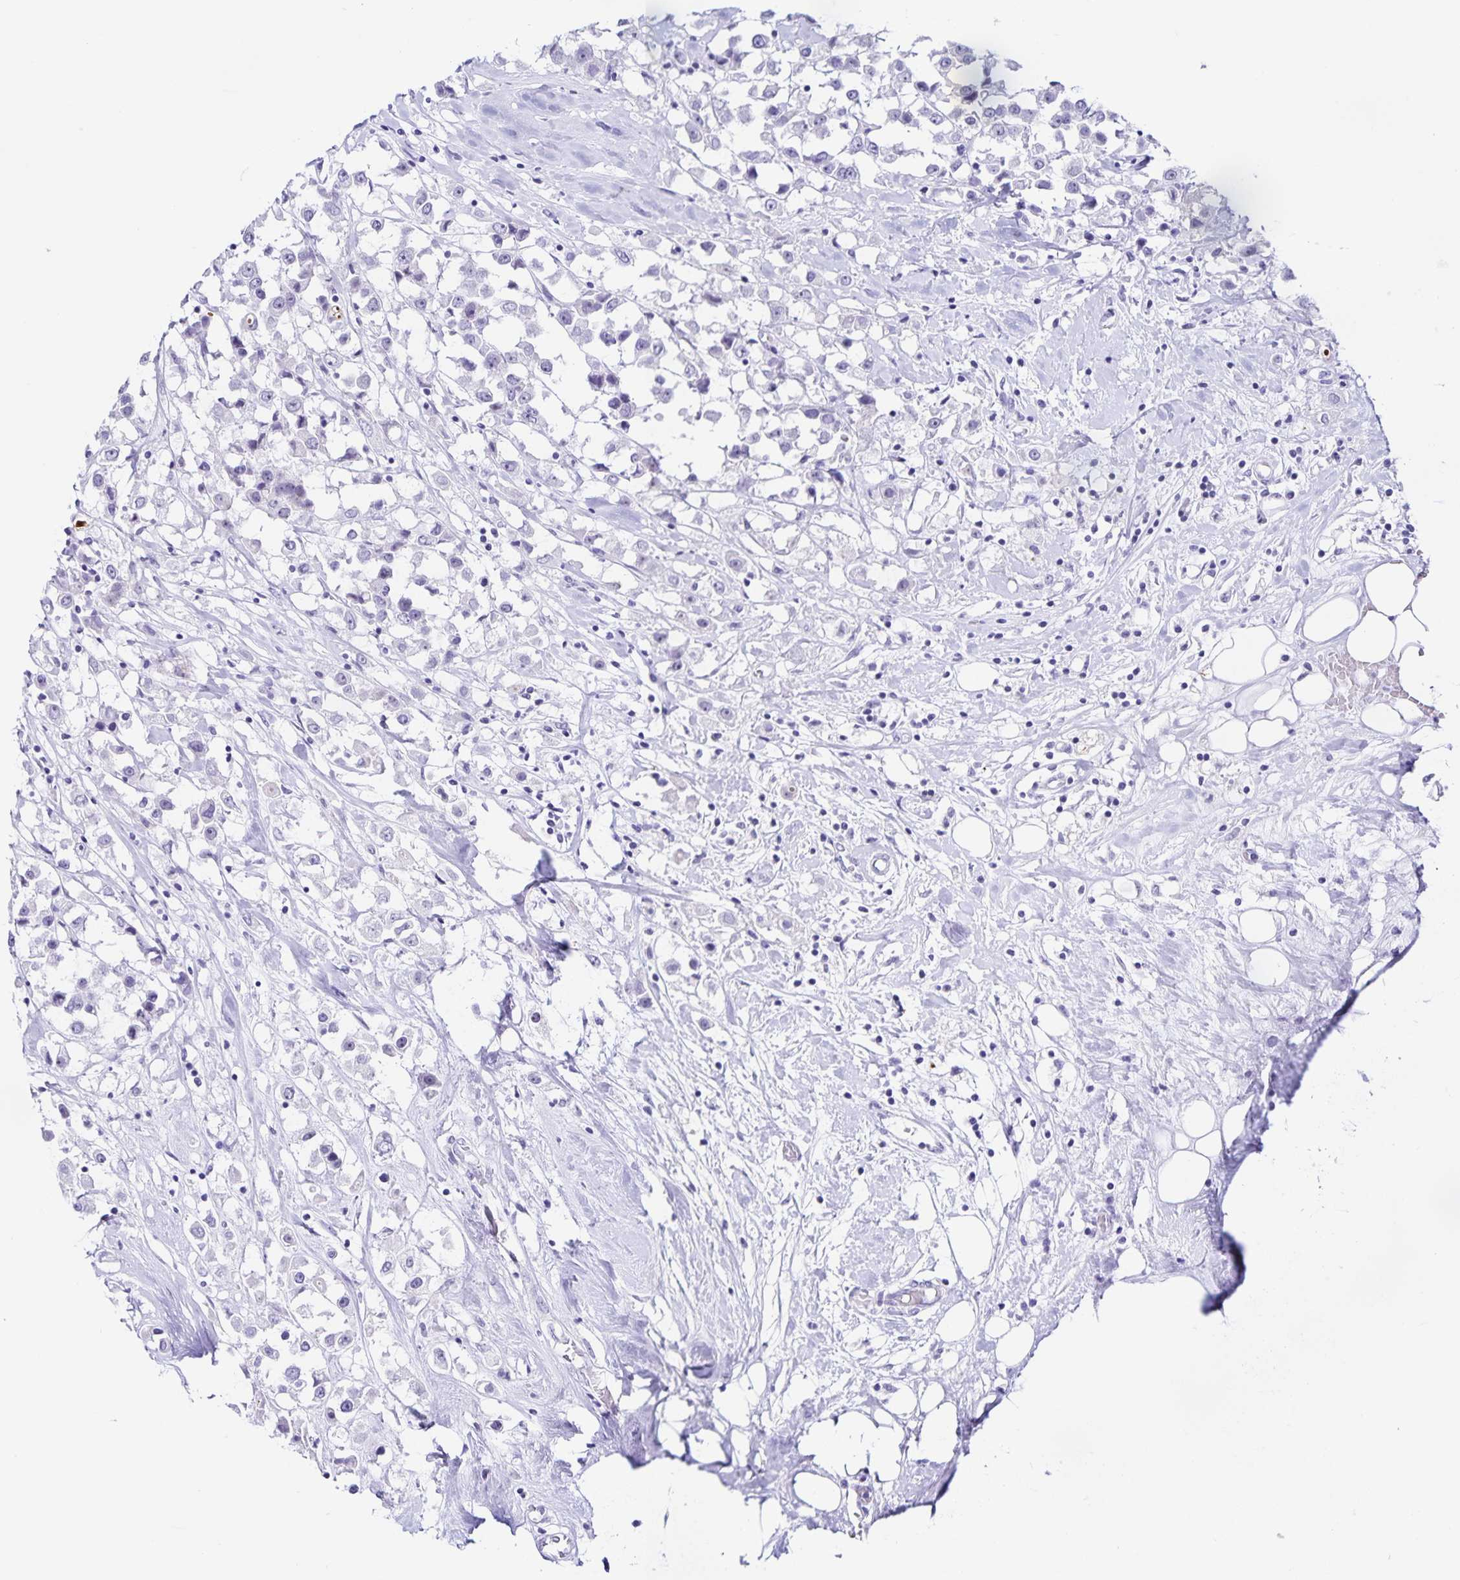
{"staining": {"intensity": "negative", "quantity": "none", "location": "none"}, "tissue": "breast cancer", "cell_type": "Tumor cells", "image_type": "cancer", "snomed": [{"axis": "morphology", "description": "Duct carcinoma"}, {"axis": "topography", "description": "Breast"}], "caption": "This is an immunohistochemistry image of breast infiltrating ductal carcinoma. There is no positivity in tumor cells.", "gene": "FAM170A", "patient": {"sex": "female", "age": 61}}